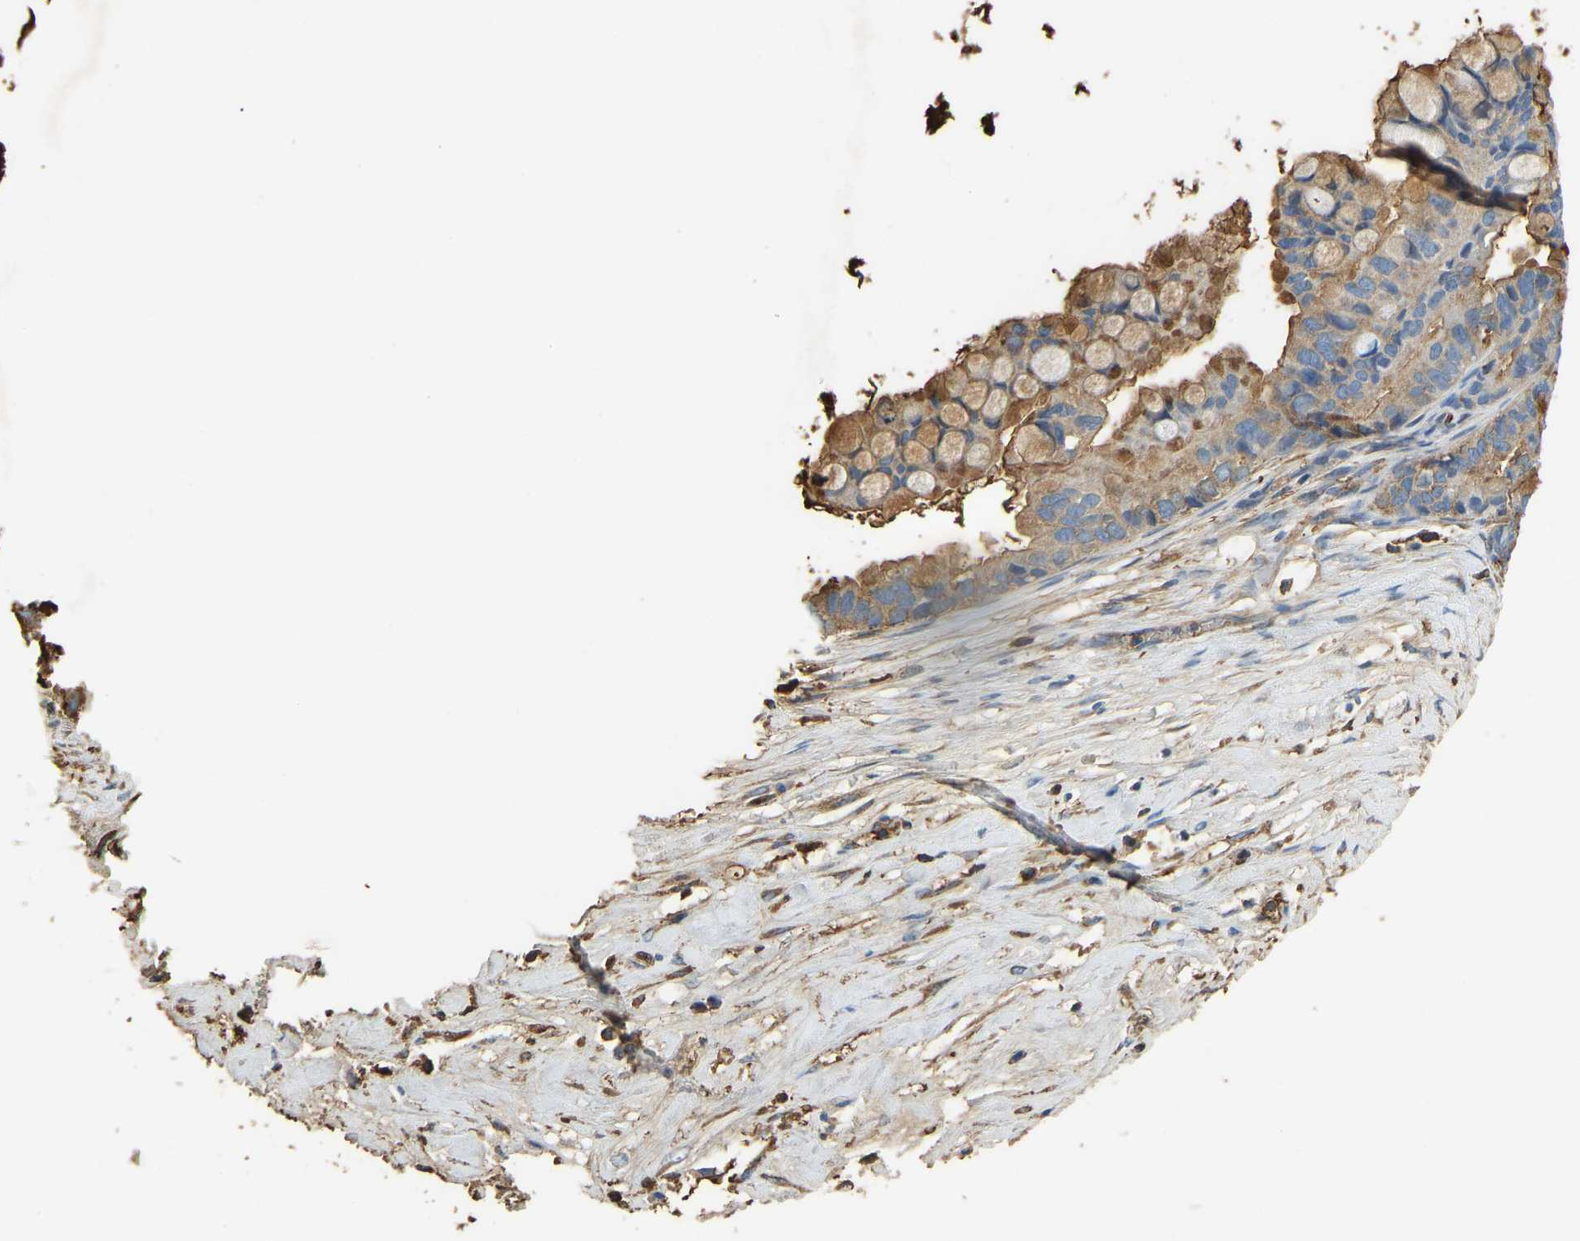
{"staining": {"intensity": "weak", "quantity": ">75%", "location": "cytoplasmic/membranous"}, "tissue": "ovarian cancer", "cell_type": "Tumor cells", "image_type": "cancer", "snomed": [{"axis": "morphology", "description": "Cystadenocarcinoma, mucinous, NOS"}, {"axis": "topography", "description": "Ovary"}], "caption": "Immunohistochemistry (IHC) (DAB) staining of ovarian cancer (mucinous cystadenocarcinoma) demonstrates weak cytoplasmic/membranous protein staining in approximately >75% of tumor cells.", "gene": "THBS4", "patient": {"sex": "female", "age": 80}}